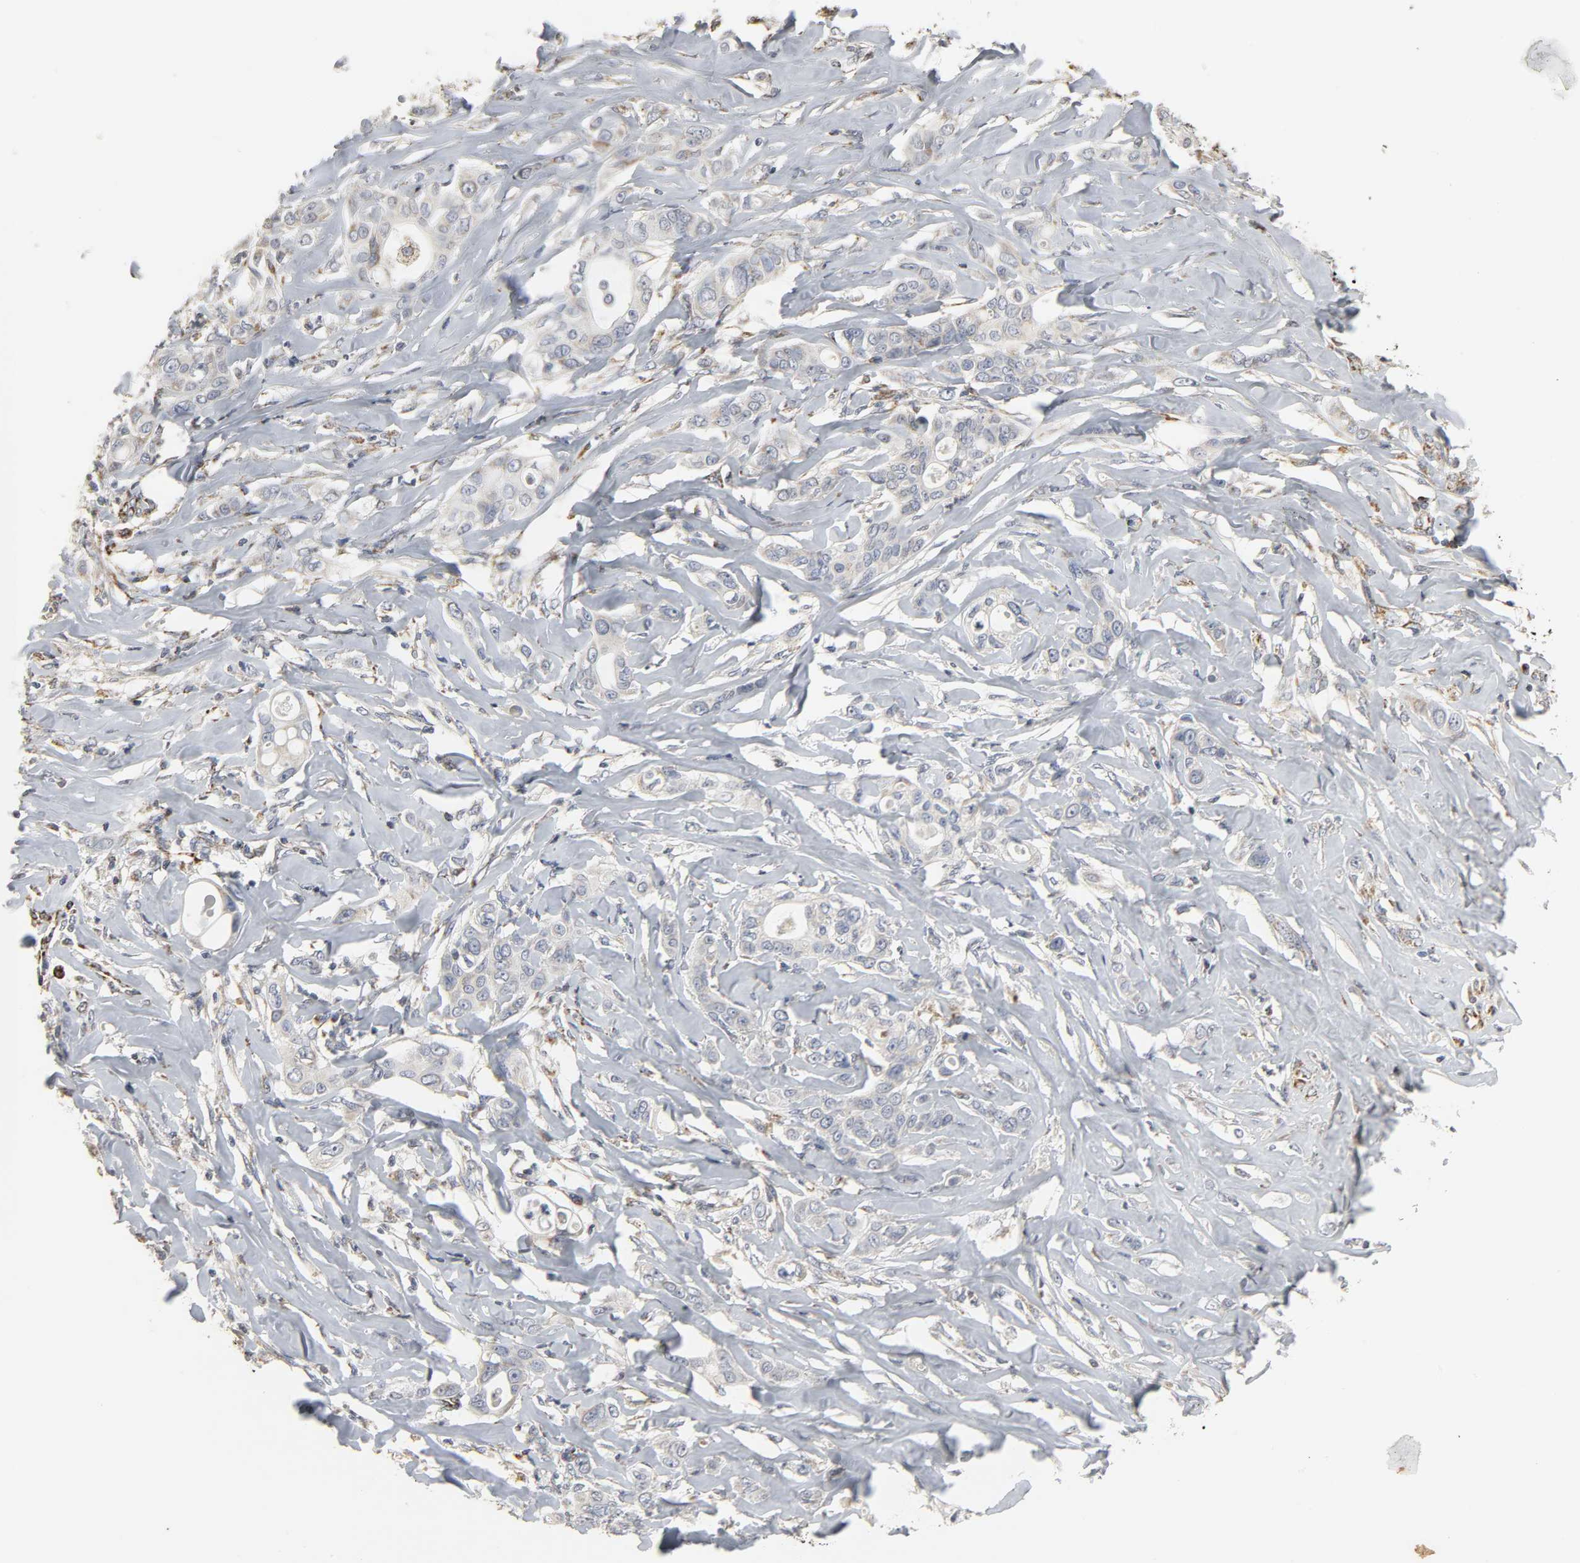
{"staining": {"intensity": "weak", "quantity": "<25%", "location": "cytoplasmic/membranous"}, "tissue": "liver cancer", "cell_type": "Tumor cells", "image_type": "cancer", "snomed": [{"axis": "morphology", "description": "Cholangiocarcinoma"}, {"axis": "topography", "description": "Liver"}], "caption": "Cholangiocarcinoma (liver) was stained to show a protein in brown. There is no significant positivity in tumor cells.", "gene": "ACAT1", "patient": {"sex": "female", "age": 67}}